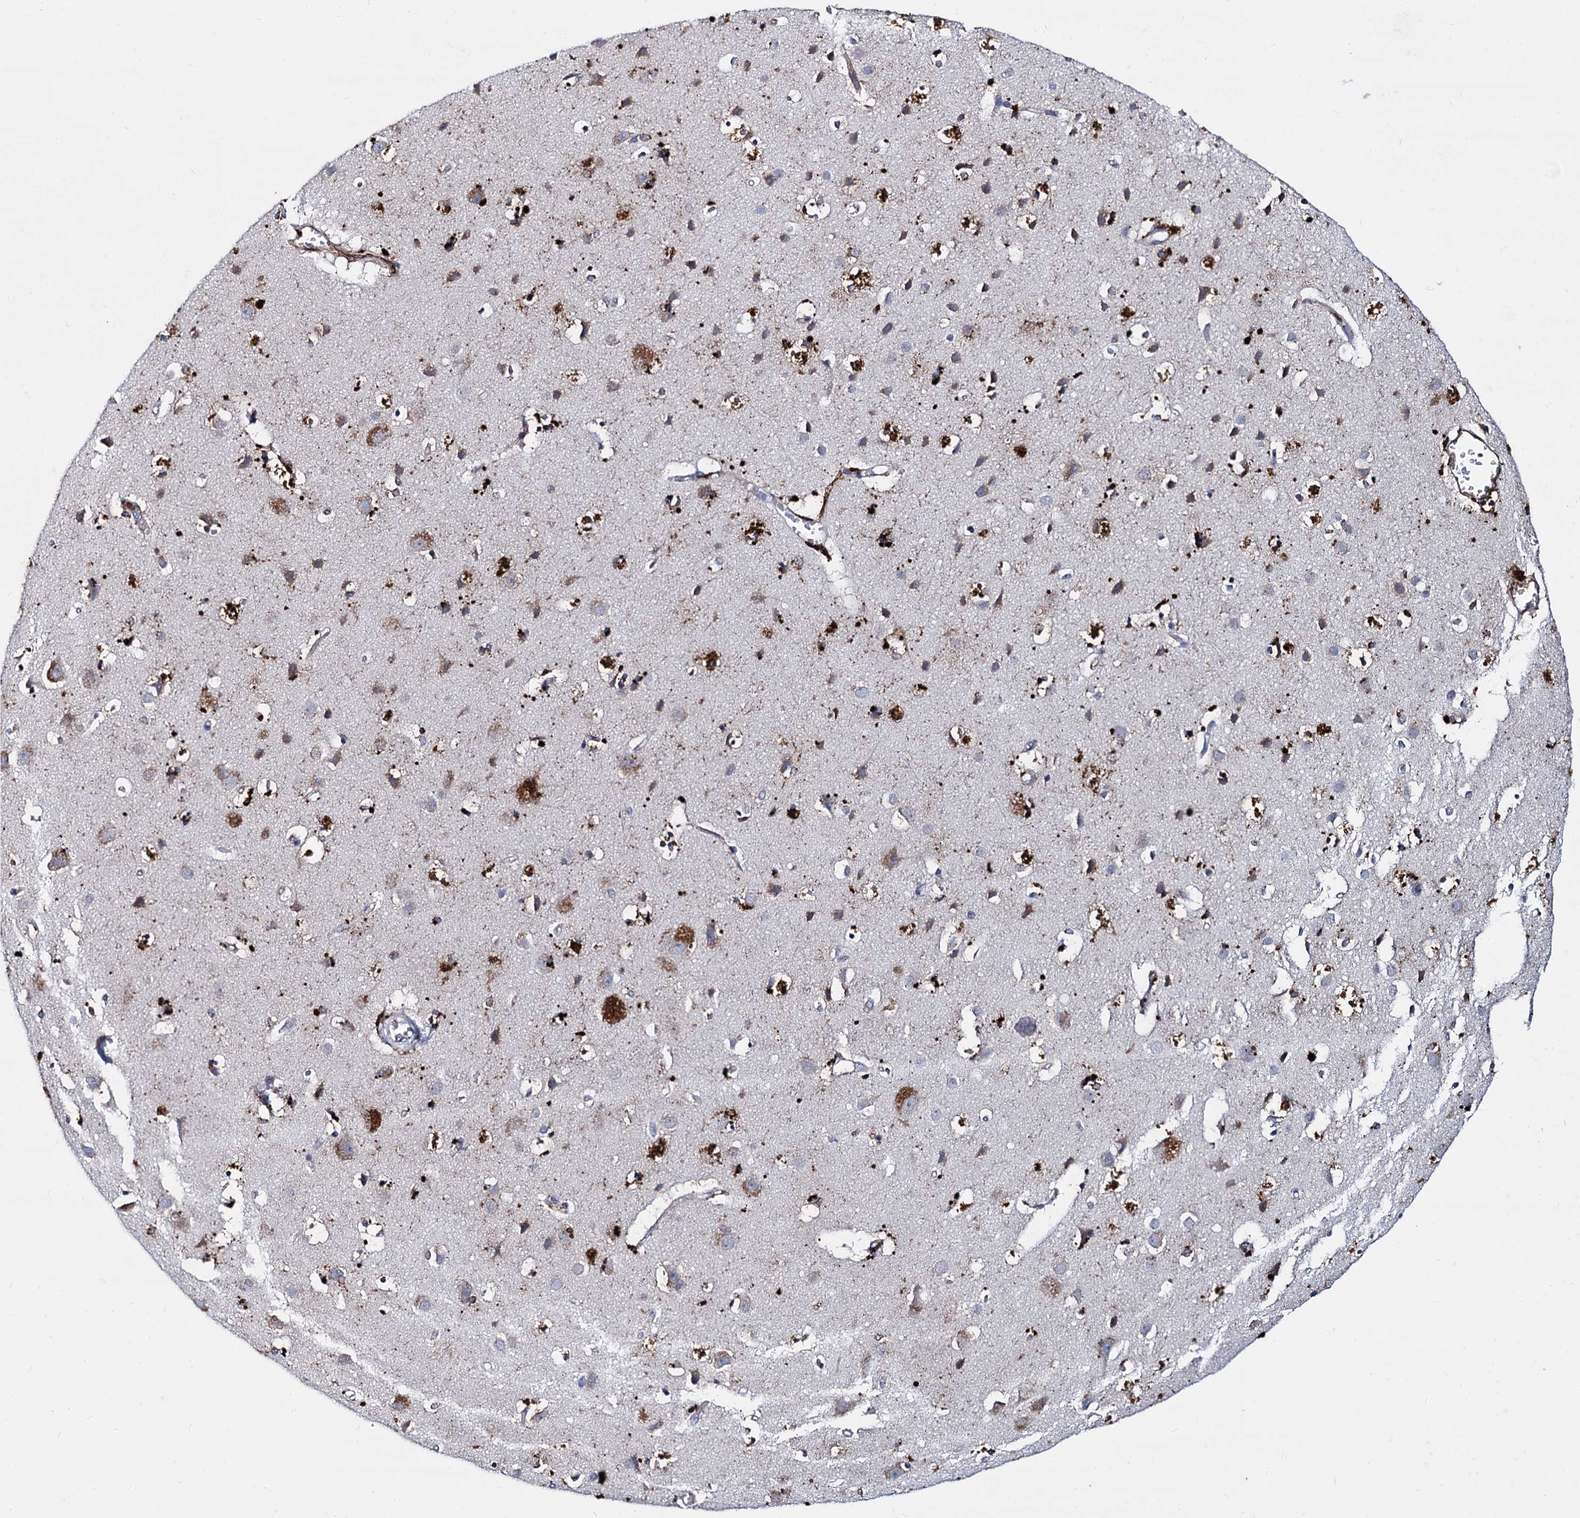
{"staining": {"intensity": "weak", "quantity": ">75%", "location": "cytoplasmic/membranous"}, "tissue": "cerebral cortex", "cell_type": "Endothelial cells", "image_type": "normal", "snomed": [{"axis": "morphology", "description": "Normal tissue, NOS"}, {"axis": "topography", "description": "Cerebral cortex"}], "caption": "Cerebral cortex stained for a protein shows weak cytoplasmic/membranous positivity in endothelial cells. (DAB (3,3'-diaminobenzidine) IHC with brightfield microscopy, high magnification).", "gene": "APOD", "patient": {"sex": "male", "age": 54}}